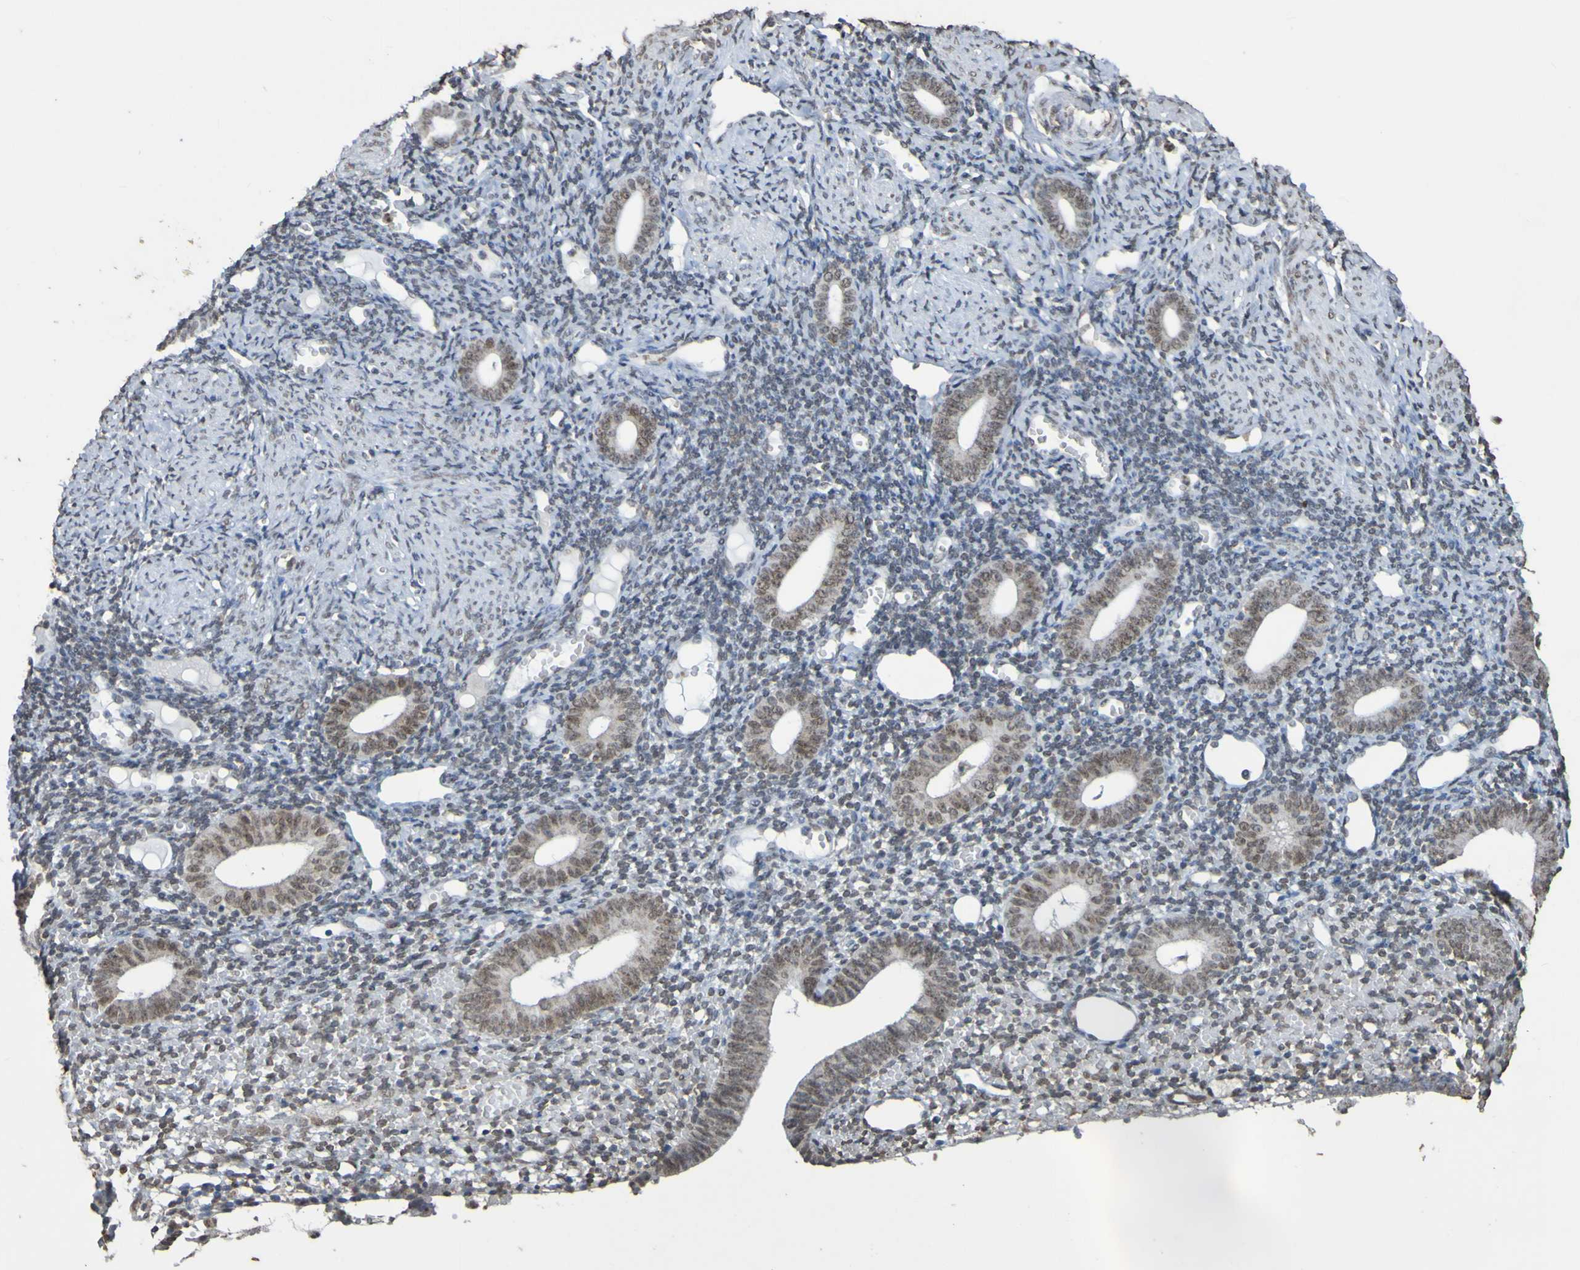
{"staining": {"intensity": "negative", "quantity": "none", "location": "none"}, "tissue": "endometrium", "cell_type": "Cells in endometrial stroma", "image_type": "normal", "snomed": [{"axis": "morphology", "description": "Normal tissue, NOS"}, {"axis": "topography", "description": "Endometrium"}], "caption": "Unremarkable endometrium was stained to show a protein in brown. There is no significant staining in cells in endometrial stroma.", "gene": "ALKBH2", "patient": {"sex": "female", "age": 50}}